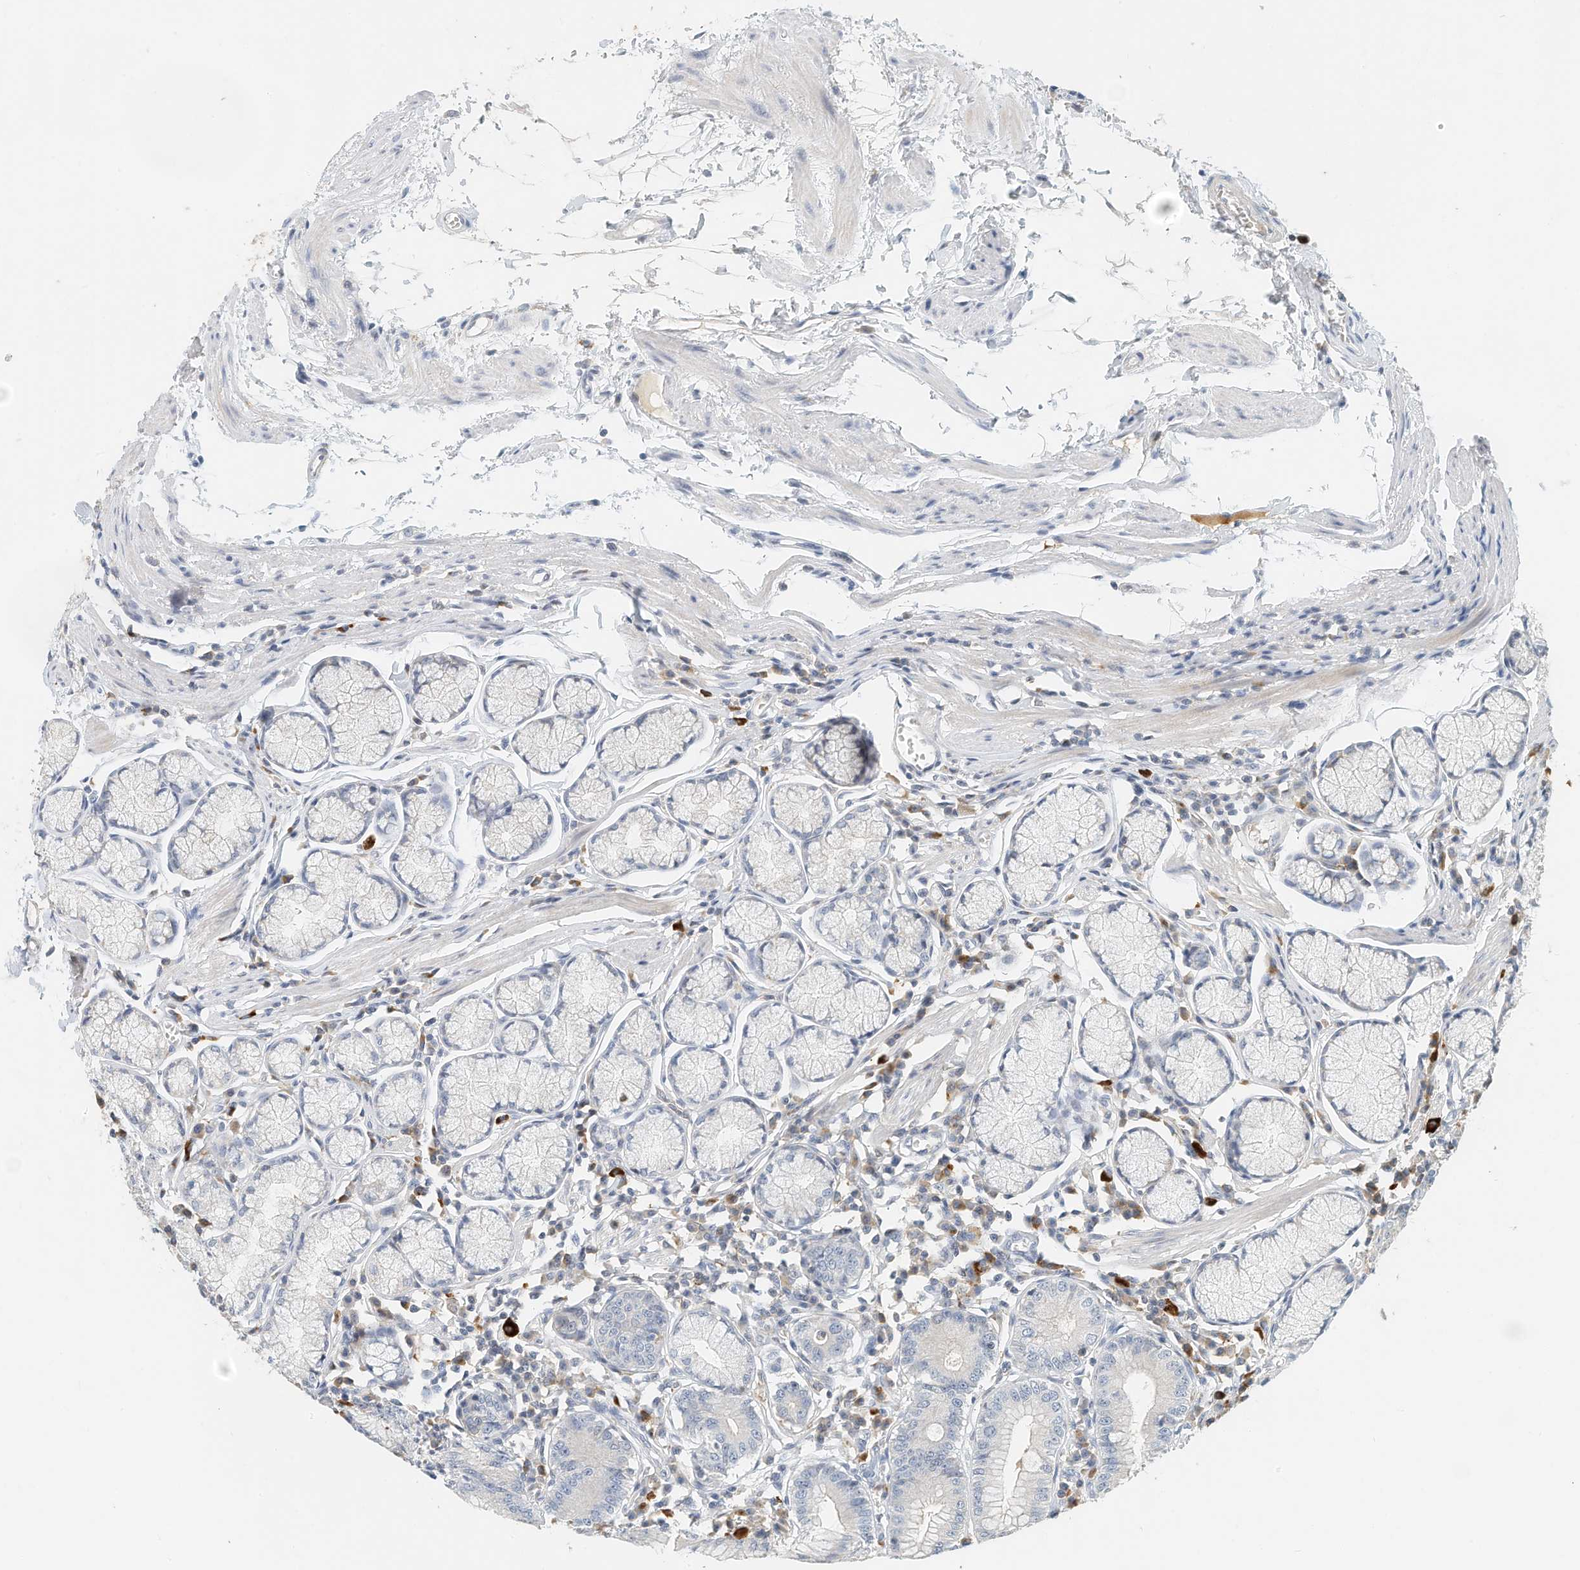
{"staining": {"intensity": "weak", "quantity": "<25%", "location": "cytoplasmic/membranous"}, "tissue": "stomach", "cell_type": "Glandular cells", "image_type": "normal", "snomed": [{"axis": "morphology", "description": "Normal tissue, NOS"}, {"axis": "topography", "description": "Stomach"}], "caption": "Immunohistochemical staining of normal stomach reveals no significant staining in glandular cells. (Brightfield microscopy of DAB (3,3'-diaminobenzidine) immunohistochemistry at high magnification).", "gene": "MICAL1", "patient": {"sex": "male", "age": 55}}